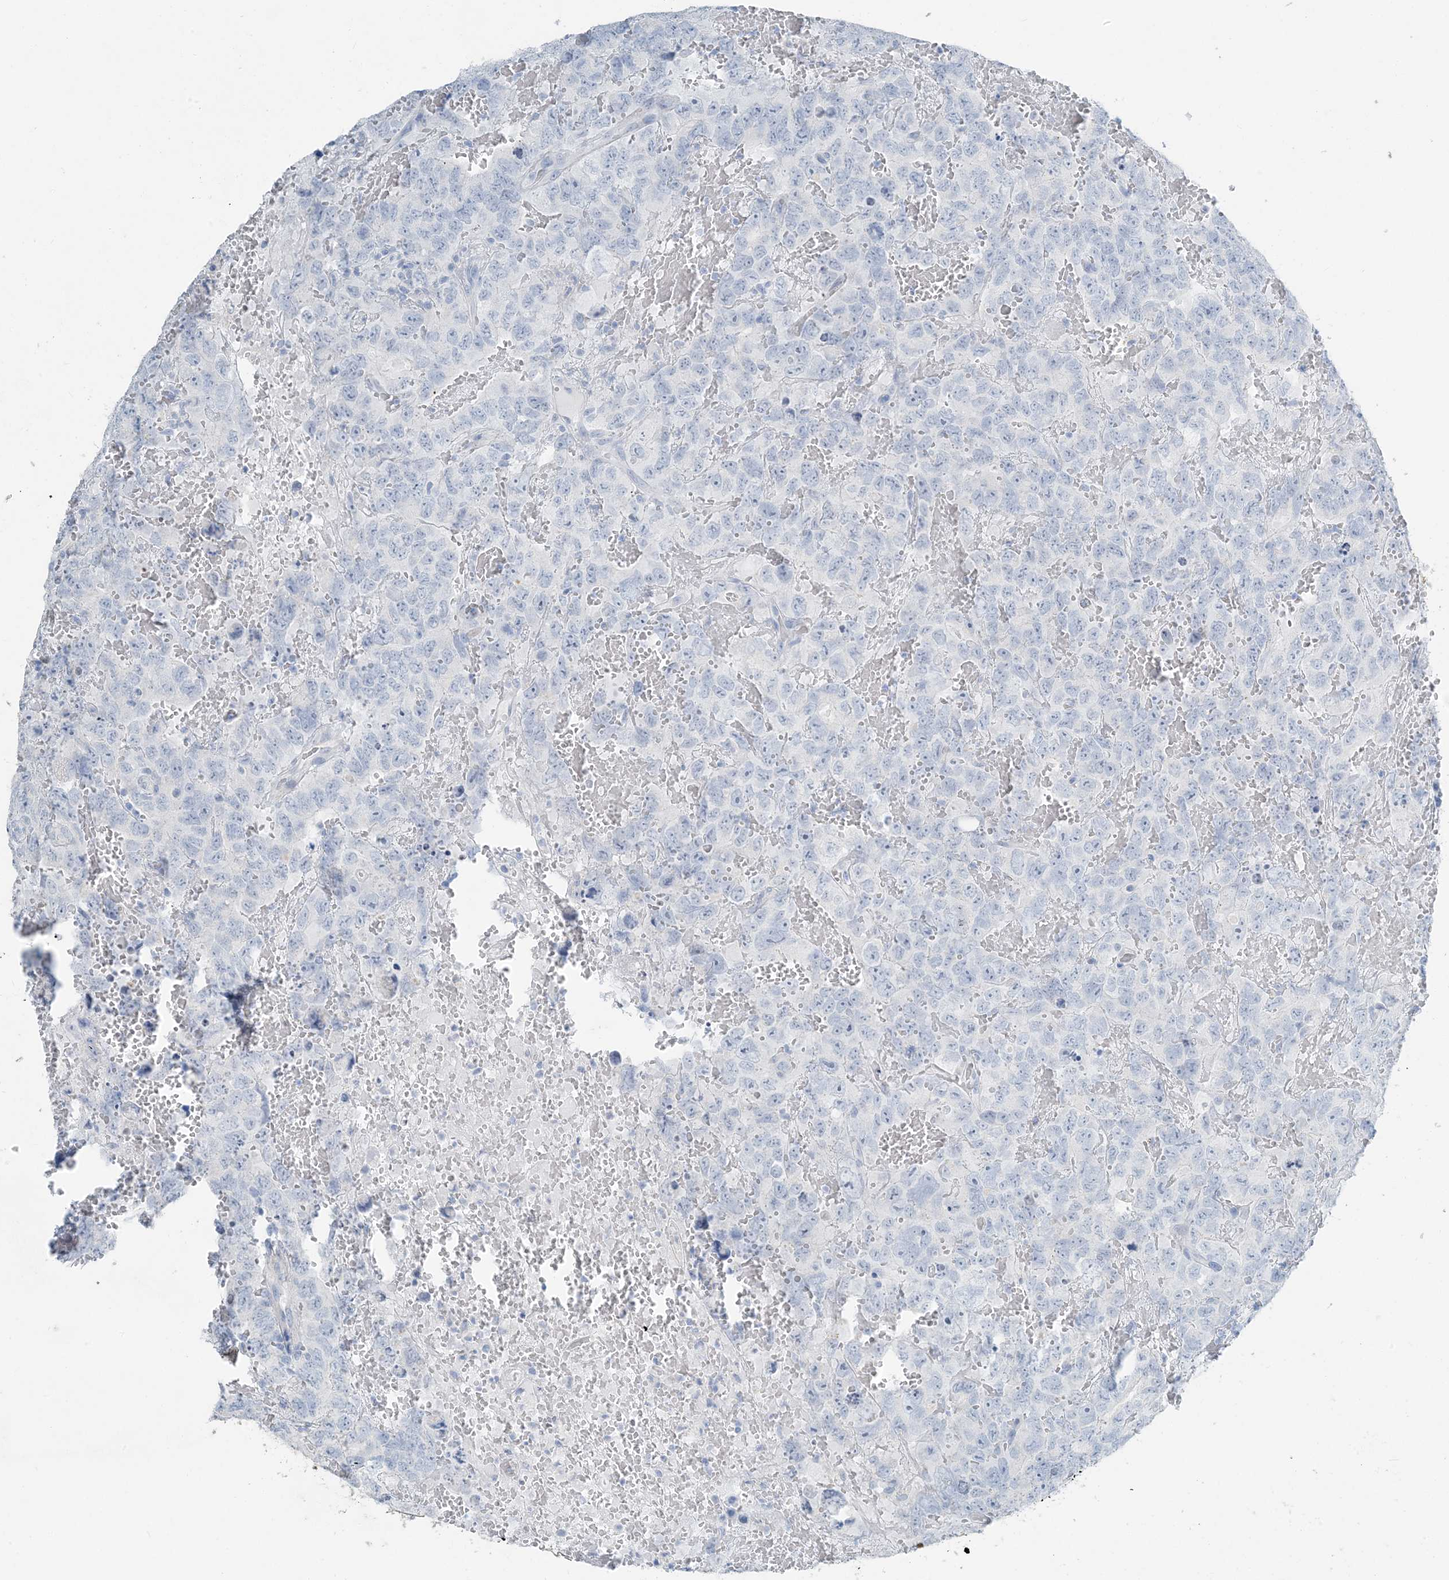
{"staining": {"intensity": "negative", "quantity": "none", "location": "none"}, "tissue": "testis cancer", "cell_type": "Tumor cells", "image_type": "cancer", "snomed": [{"axis": "morphology", "description": "Carcinoma, Embryonal, NOS"}, {"axis": "topography", "description": "Testis"}], "caption": "This is an immunohistochemistry image of embryonal carcinoma (testis). There is no staining in tumor cells.", "gene": "PGM5", "patient": {"sex": "male", "age": 45}}